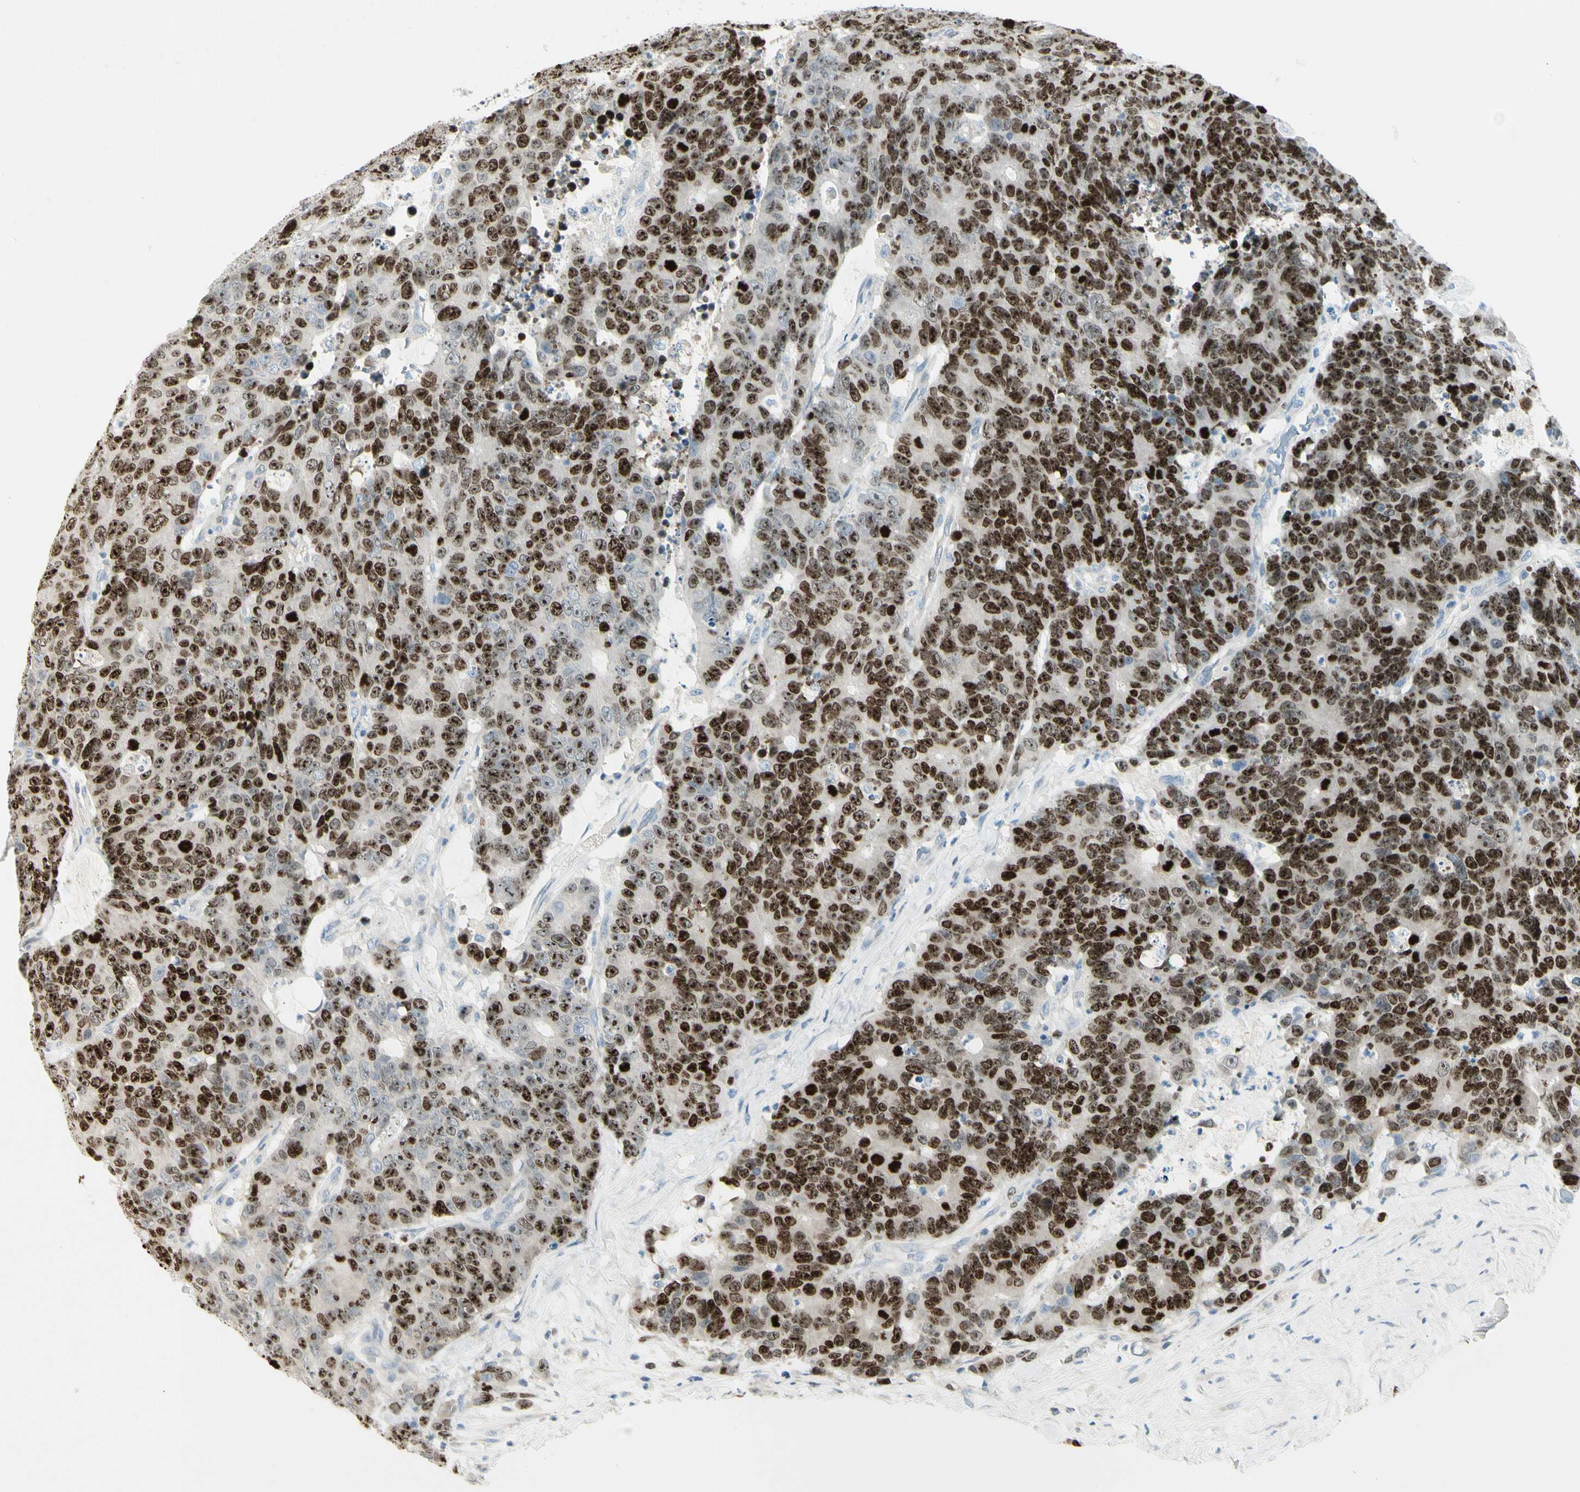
{"staining": {"intensity": "strong", "quantity": ">75%", "location": "nuclear"}, "tissue": "colorectal cancer", "cell_type": "Tumor cells", "image_type": "cancer", "snomed": [{"axis": "morphology", "description": "Adenocarcinoma, NOS"}, {"axis": "topography", "description": "Colon"}], "caption": "Protein expression analysis of adenocarcinoma (colorectal) displays strong nuclear positivity in approximately >75% of tumor cells. The staining was performed using DAB (3,3'-diaminobenzidine), with brown indicating positive protein expression. Nuclei are stained blue with hematoxylin.", "gene": "PITX1", "patient": {"sex": "female", "age": 86}}